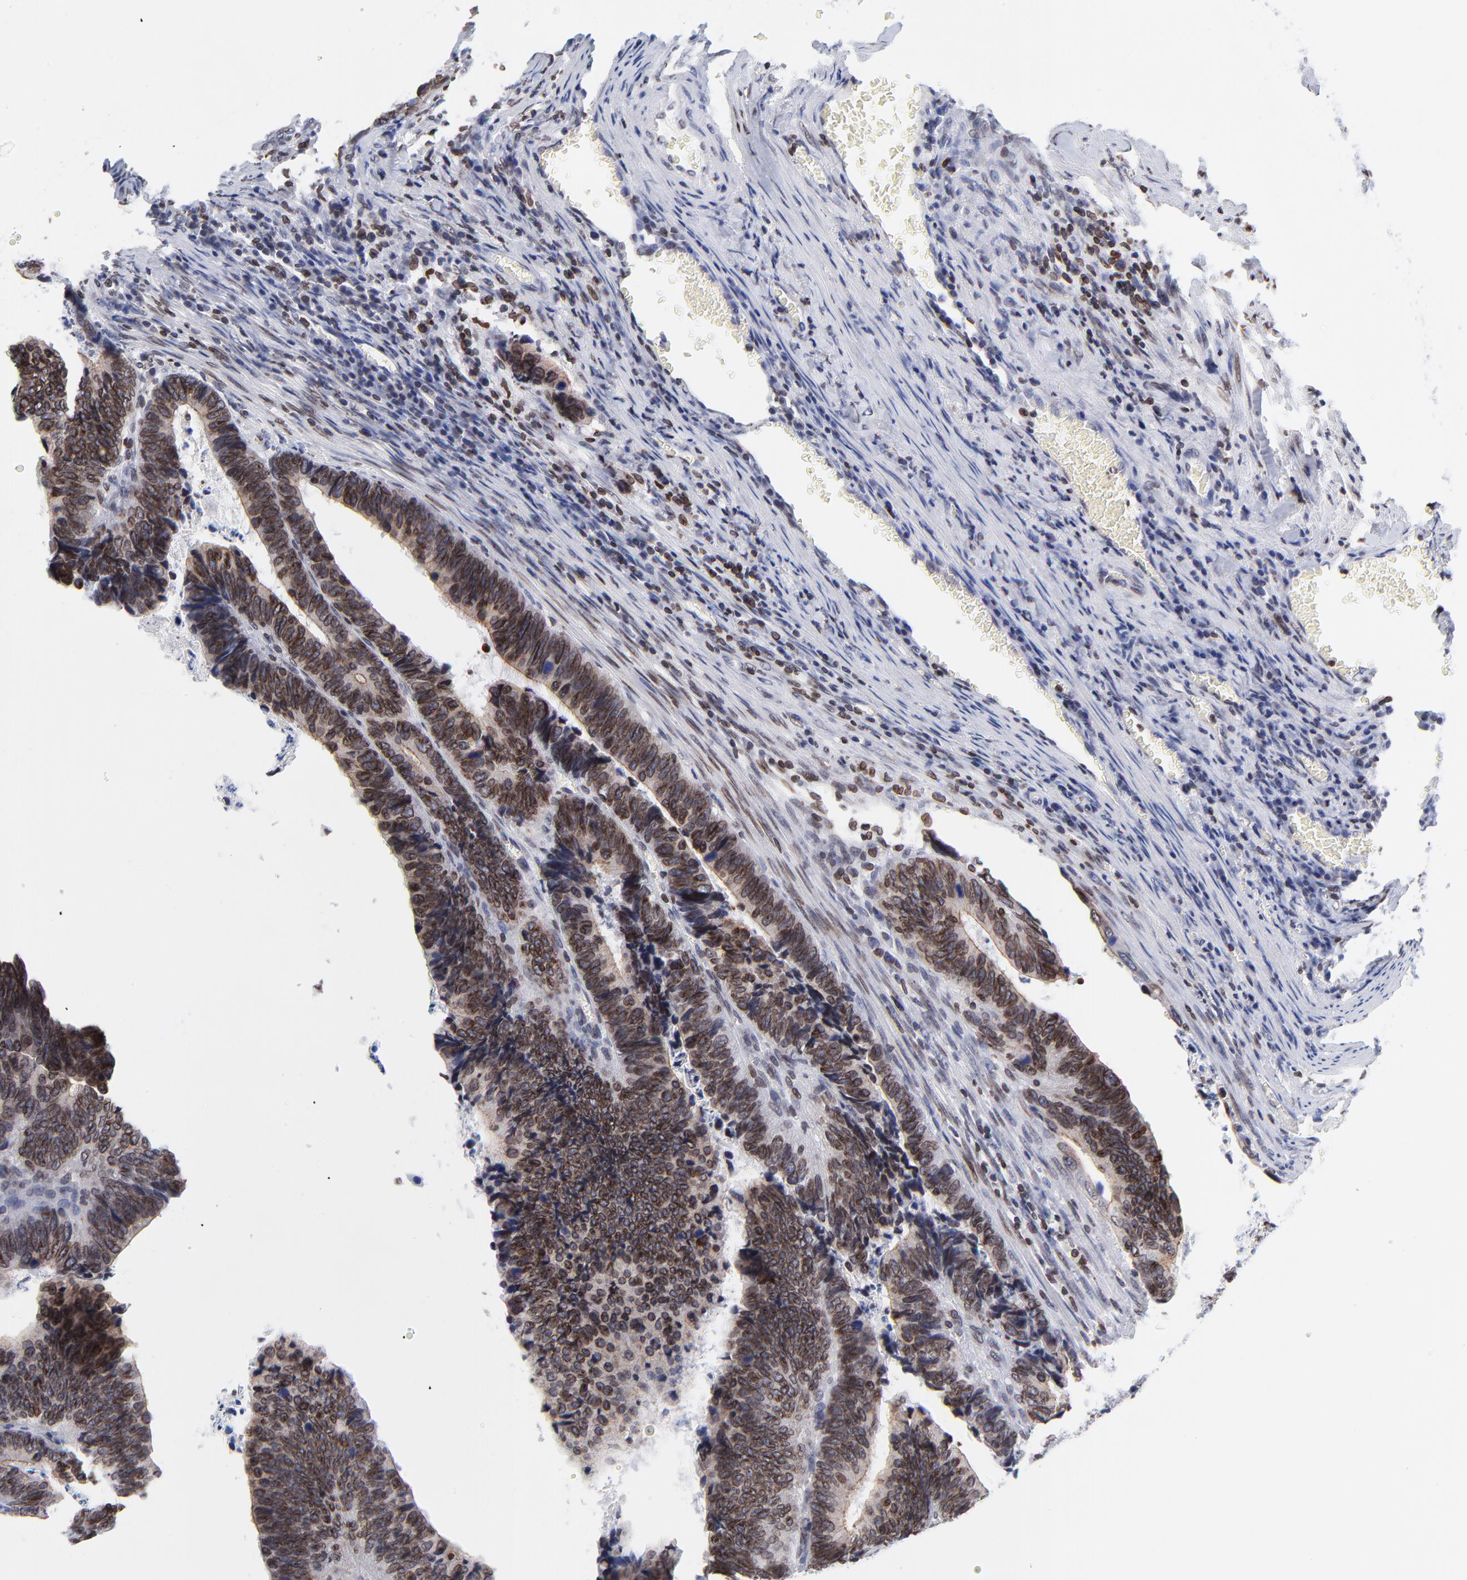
{"staining": {"intensity": "strong", "quantity": ">75%", "location": "cytoplasmic/membranous,nuclear"}, "tissue": "colorectal cancer", "cell_type": "Tumor cells", "image_type": "cancer", "snomed": [{"axis": "morphology", "description": "Adenocarcinoma, NOS"}, {"axis": "topography", "description": "Colon"}], "caption": "Immunohistochemistry photomicrograph of adenocarcinoma (colorectal) stained for a protein (brown), which displays high levels of strong cytoplasmic/membranous and nuclear staining in approximately >75% of tumor cells.", "gene": "THAP7", "patient": {"sex": "male", "age": 72}}